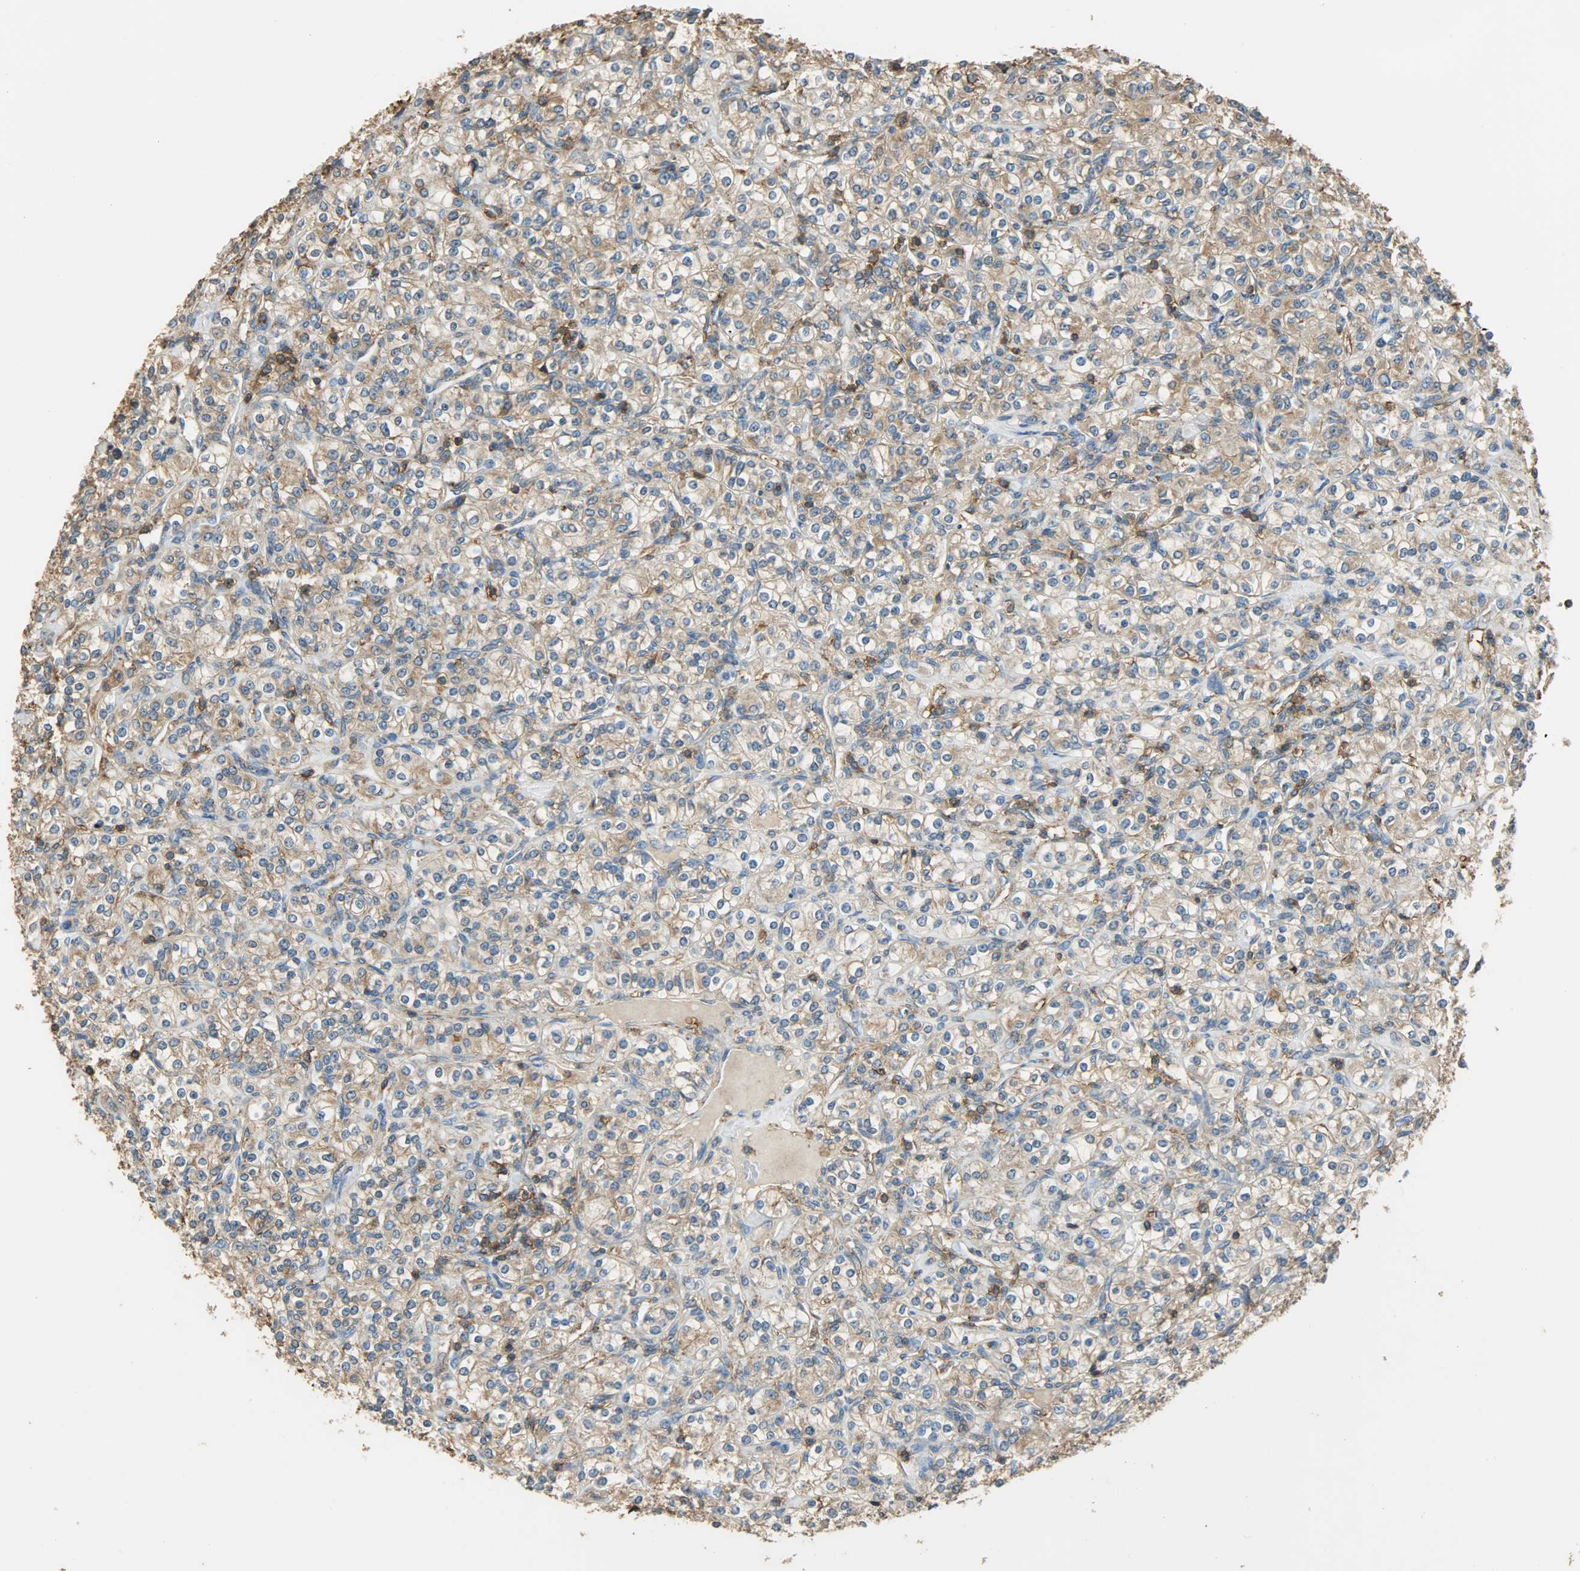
{"staining": {"intensity": "weak", "quantity": "25%-75%", "location": "cytoplasmic/membranous"}, "tissue": "renal cancer", "cell_type": "Tumor cells", "image_type": "cancer", "snomed": [{"axis": "morphology", "description": "Adenocarcinoma, NOS"}, {"axis": "topography", "description": "Kidney"}], "caption": "This is a micrograph of immunohistochemistry (IHC) staining of adenocarcinoma (renal), which shows weak staining in the cytoplasmic/membranous of tumor cells.", "gene": "ANXA6", "patient": {"sex": "male", "age": 77}}